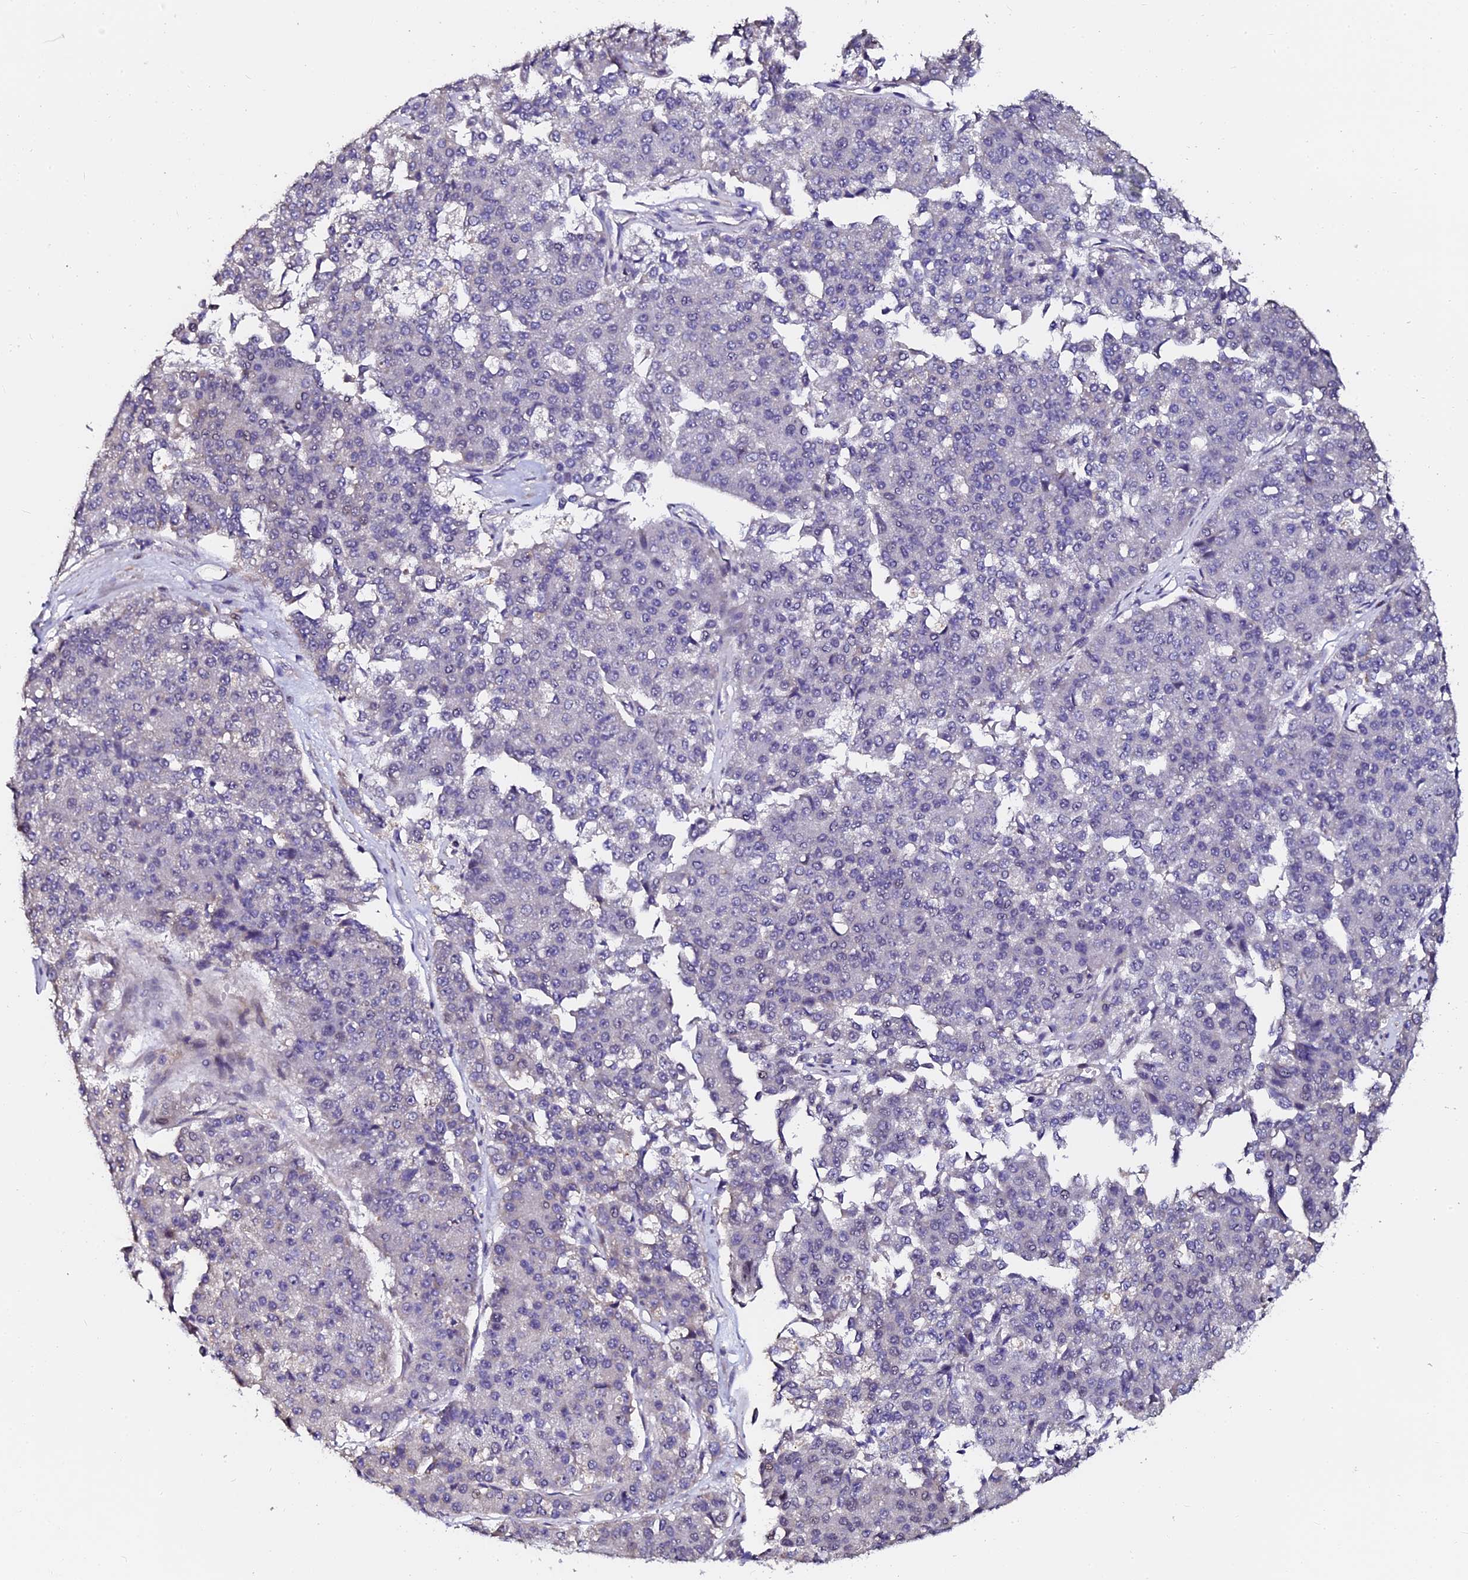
{"staining": {"intensity": "negative", "quantity": "none", "location": "none"}, "tissue": "pancreatic cancer", "cell_type": "Tumor cells", "image_type": "cancer", "snomed": [{"axis": "morphology", "description": "Adenocarcinoma, NOS"}, {"axis": "topography", "description": "Pancreas"}], "caption": "Immunohistochemistry (IHC) photomicrograph of pancreatic adenocarcinoma stained for a protein (brown), which shows no expression in tumor cells.", "gene": "GPN3", "patient": {"sex": "male", "age": 50}}